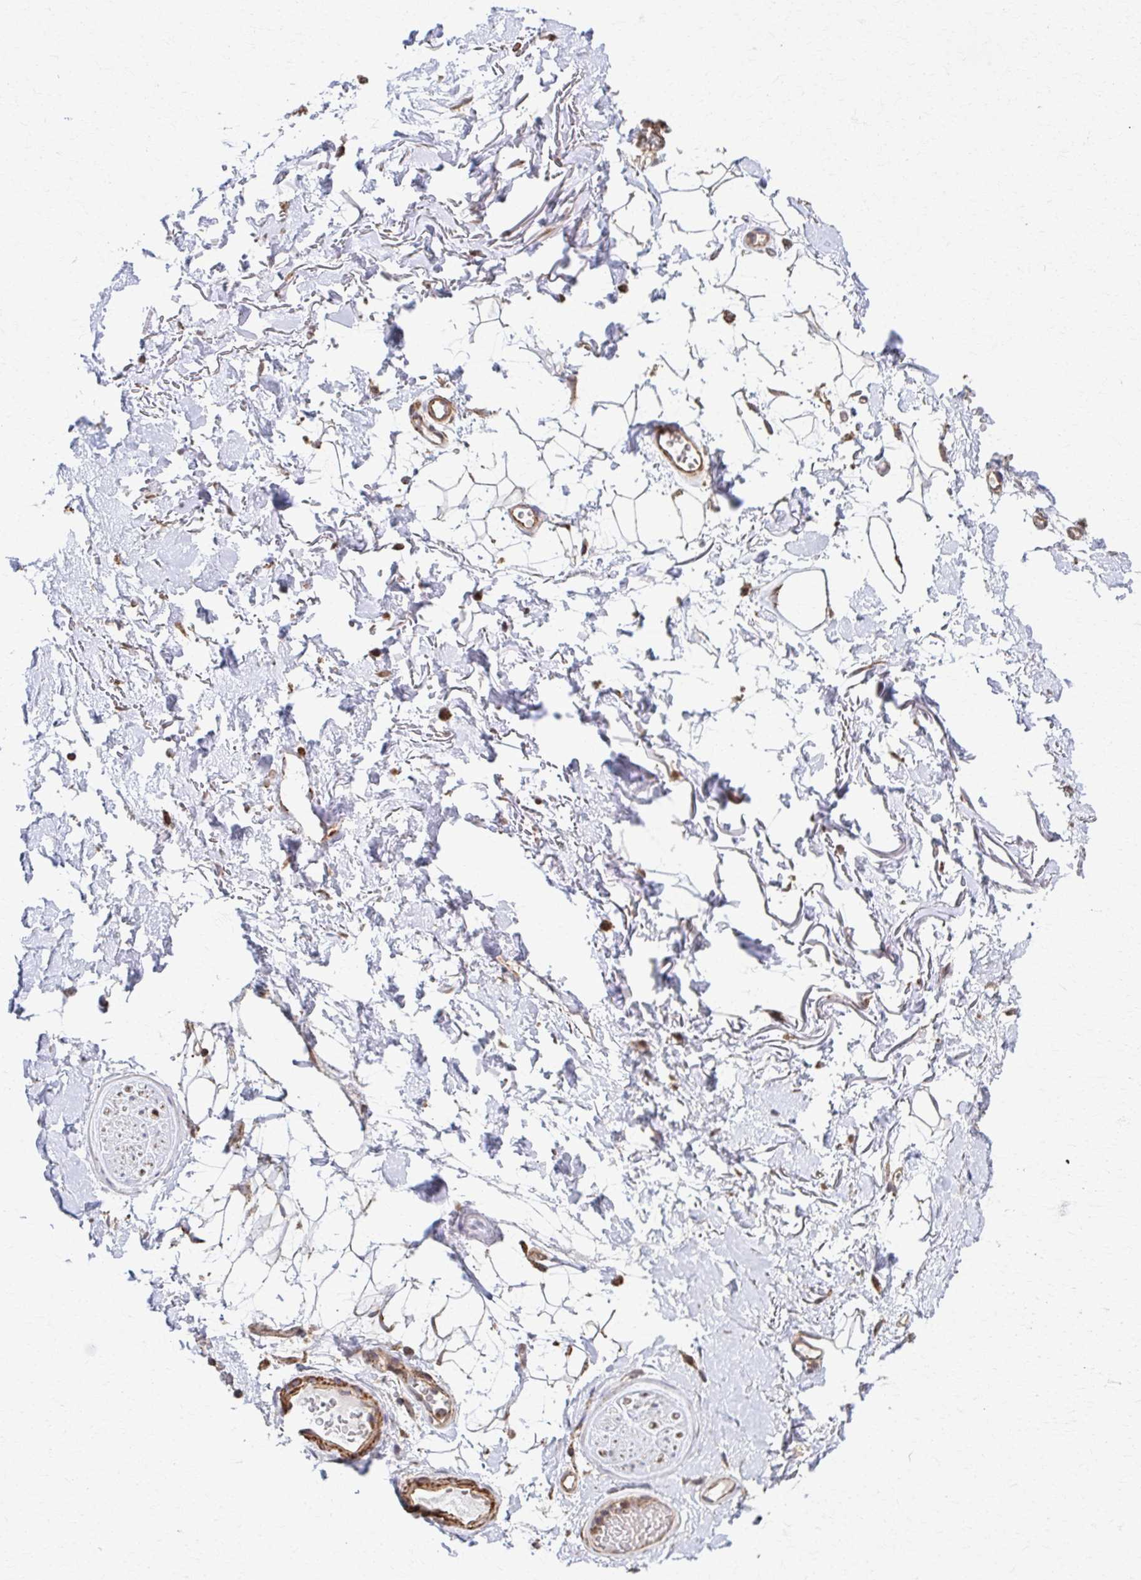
{"staining": {"intensity": "weak", "quantity": "<25%", "location": "cytoplasmic/membranous"}, "tissue": "adipose tissue", "cell_type": "Adipocytes", "image_type": "normal", "snomed": [{"axis": "morphology", "description": "Normal tissue, NOS"}, {"axis": "topography", "description": "Anal"}, {"axis": "topography", "description": "Peripheral nerve tissue"}], "caption": "IHC micrograph of normal adipose tissue stained for a protein (brown), which demonstrates no positivity in adipocytes. (DAB (3,3'-diaminobenzidine) immunohistochemistry visualized using brightfield microscopy, high magnification).", "gene": "KLHL34", "patient": {"sex": "male", "age": 78}}